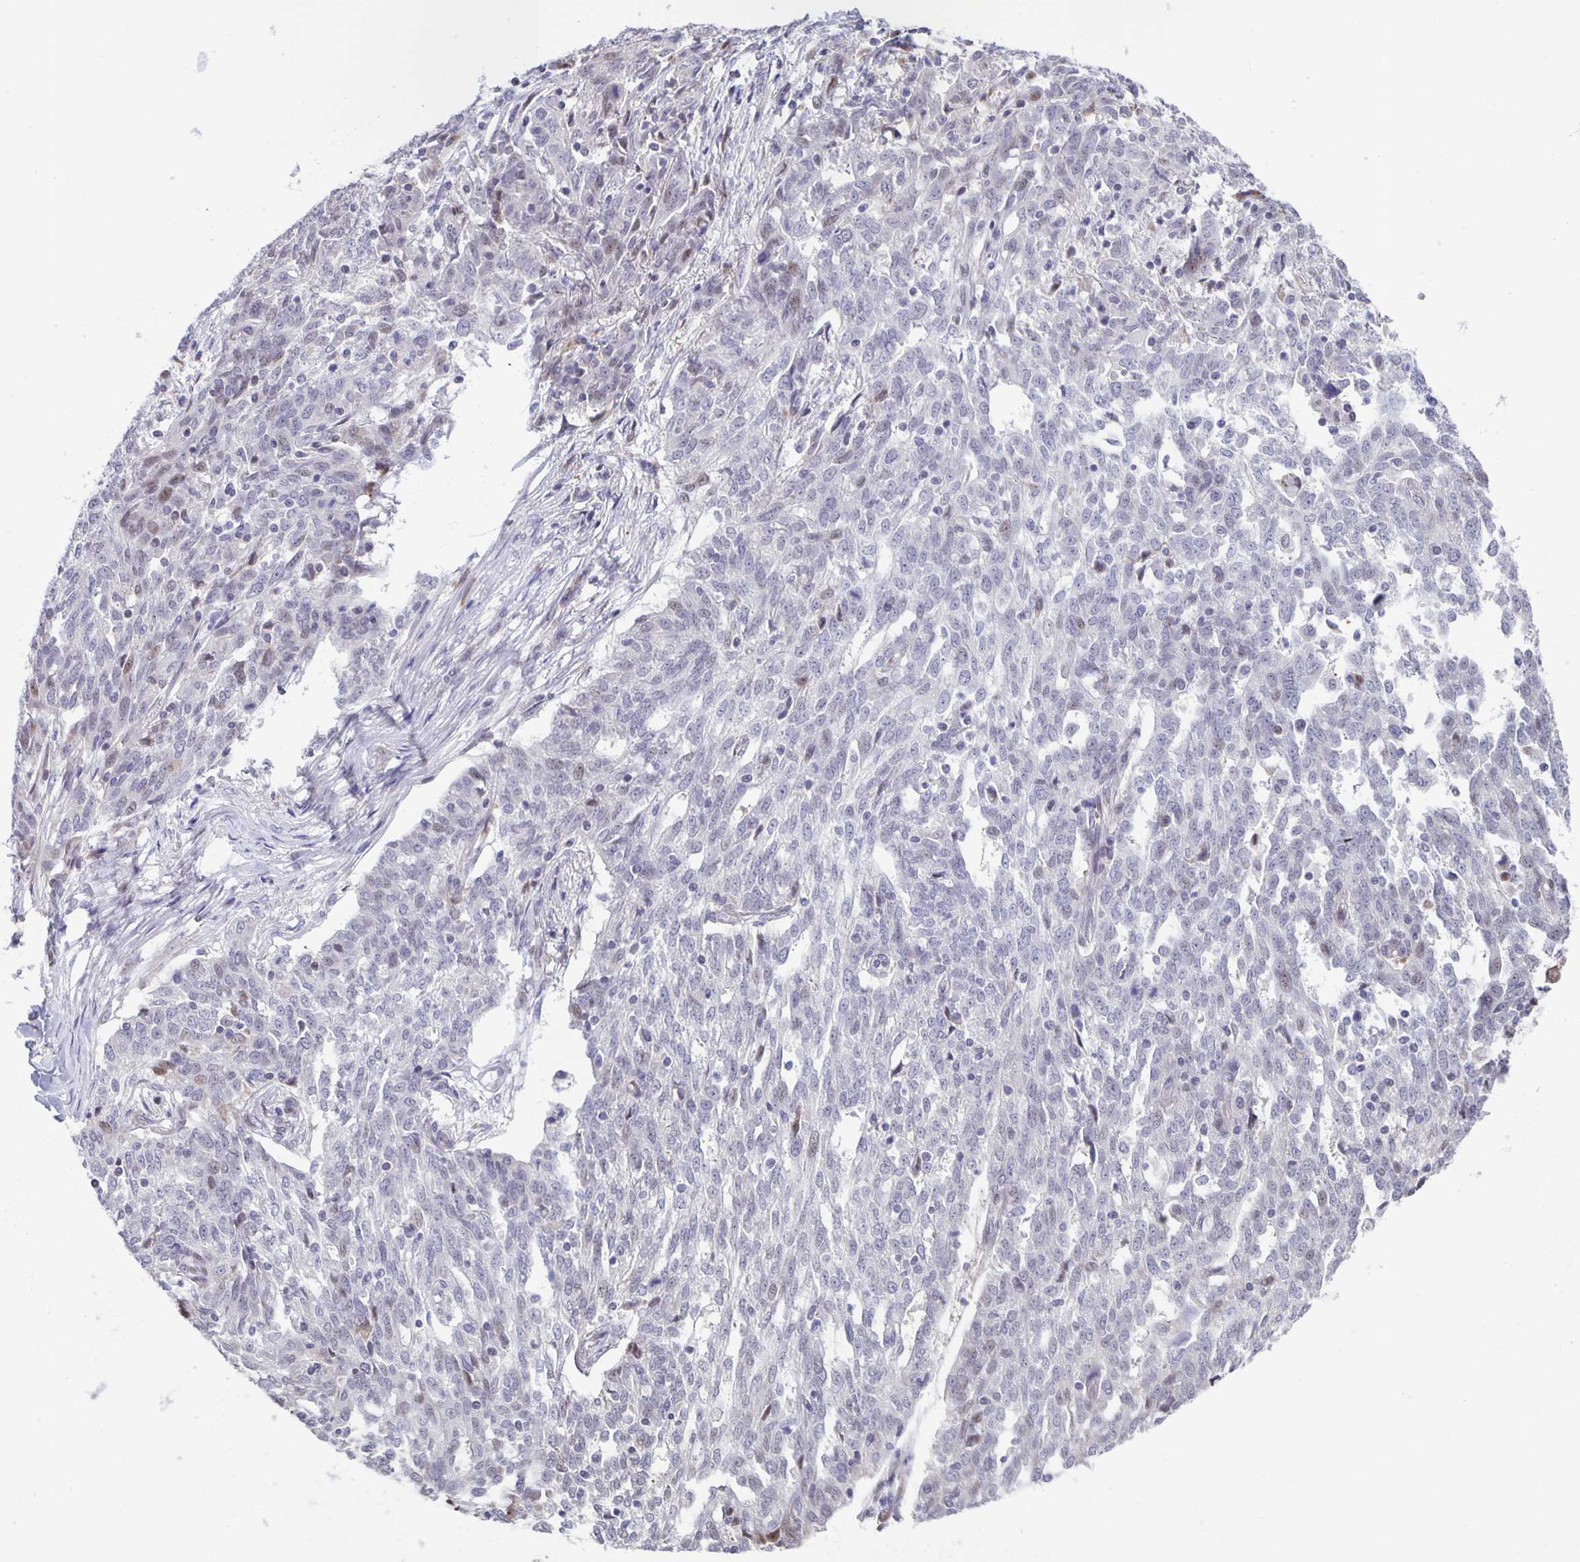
{"staining": {"intensity": "weak", "quantity": "<25%", "location": "nuclear"}, "tissue": "ovarian cancer", "cell_type": "Tumor cells", "image_type": "cancer", "snomed": [{"axis": "morphology", "description": "Cystadenocarcinoma, serous, NOS"}, {"axis": "topography", "description": "Ovary"}], "caption": "An immunohistochemistry micrograph of serous cystadenocarcinoma (ovarian) is shown. There is no staining in tumor cells of serous cystadenocarcinoma (ovarian).", "gene": "MAPK12", "patient": {"sex": "female", "age": 67}}